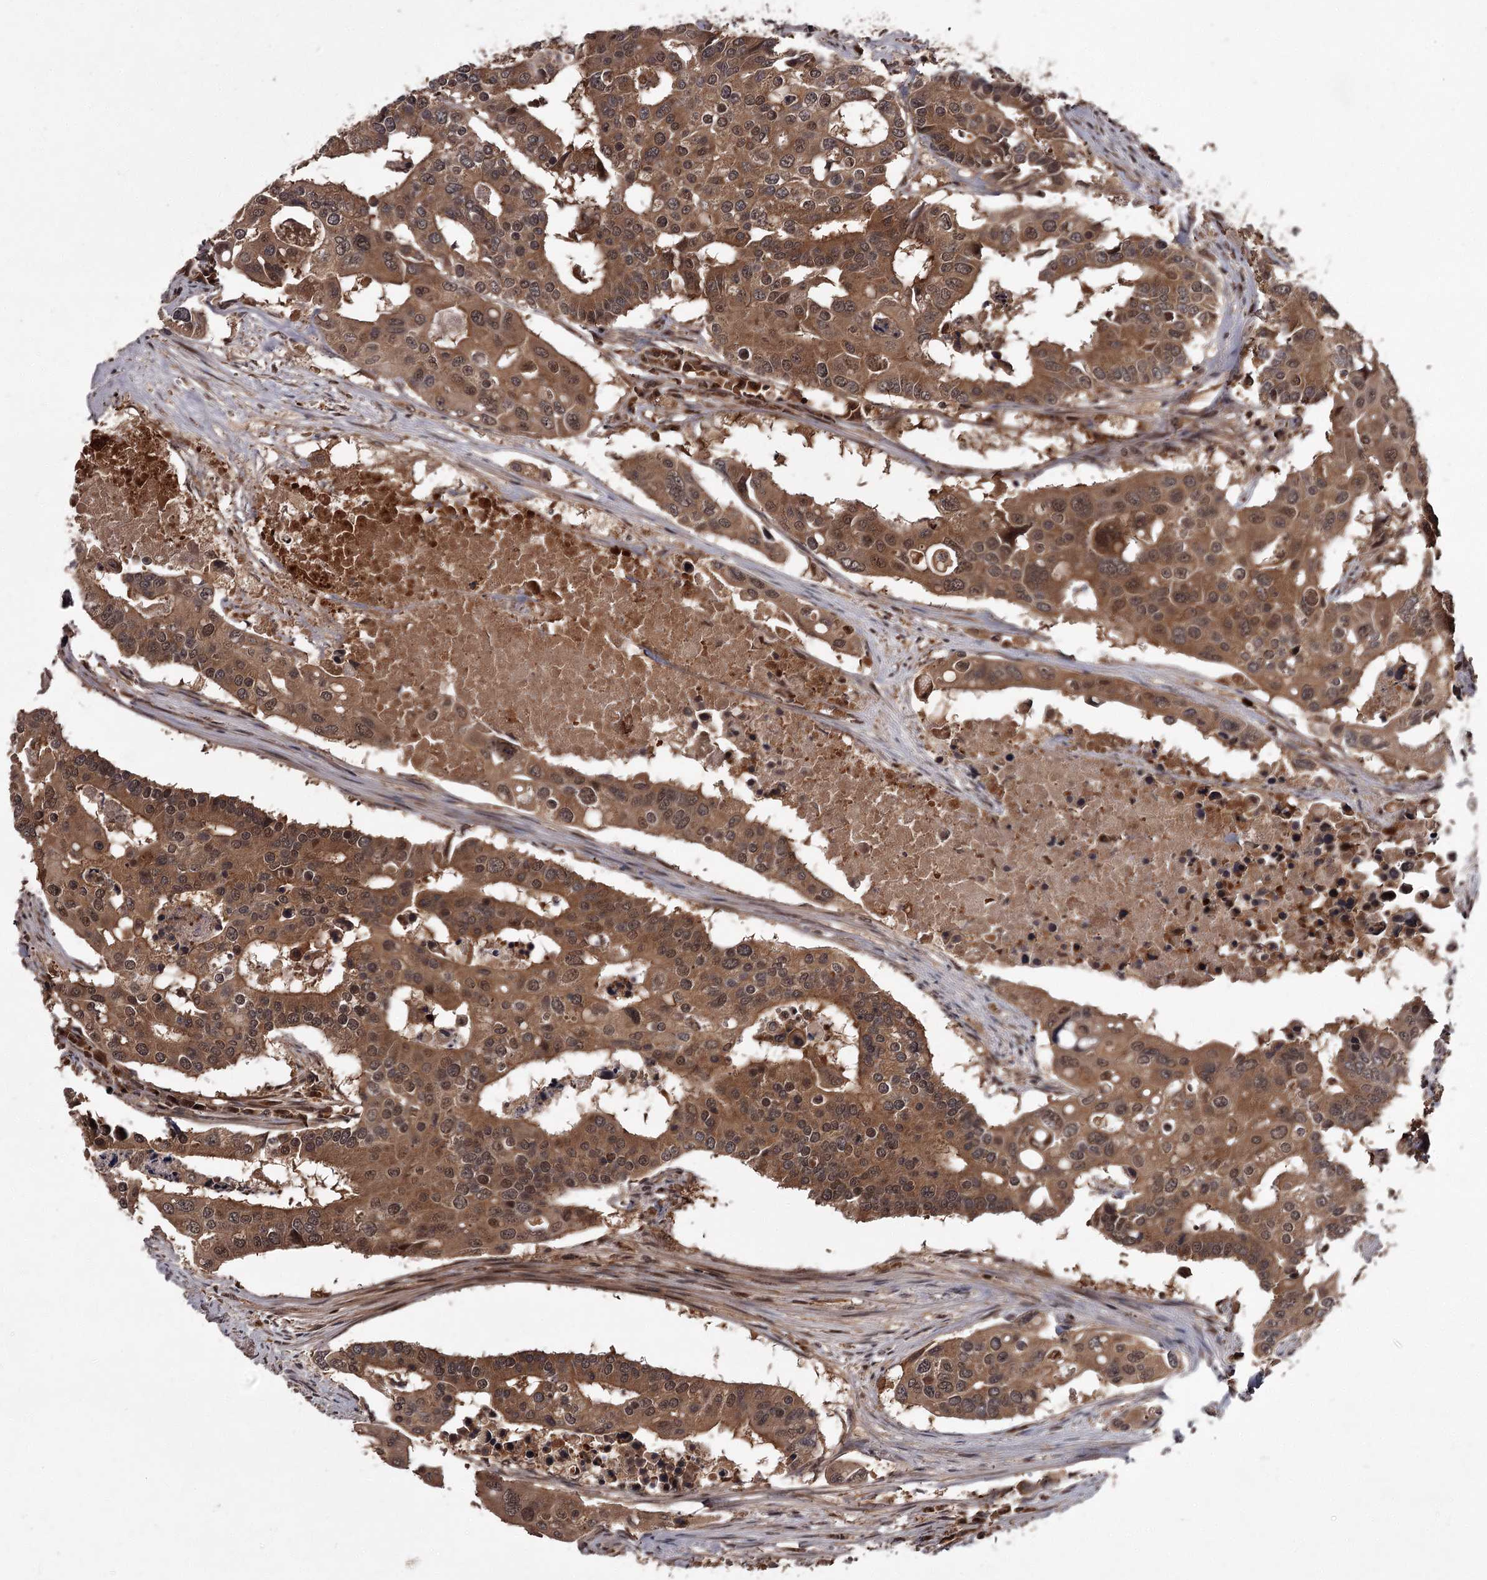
{"staining": {"intensity": "moderate", "quantity": ">75%", "location": "cytoplasmic/membranous"}, "tissue": "colorectal cancer", "cell_type": "Tumor cells", "image_type": "cancer", "snomed": [{"axis": "morphology", "description": "Adenocarcinoma, NOS"}, {"axis": "topography", "description": "Colon"}], "caption": "Adenocarcinoma (colorectal) stained with a protein marker exhibits moderate staining in tumor cells.", "gene": "TBC1D23", "patient": {"sex": "male", "age": 77}}